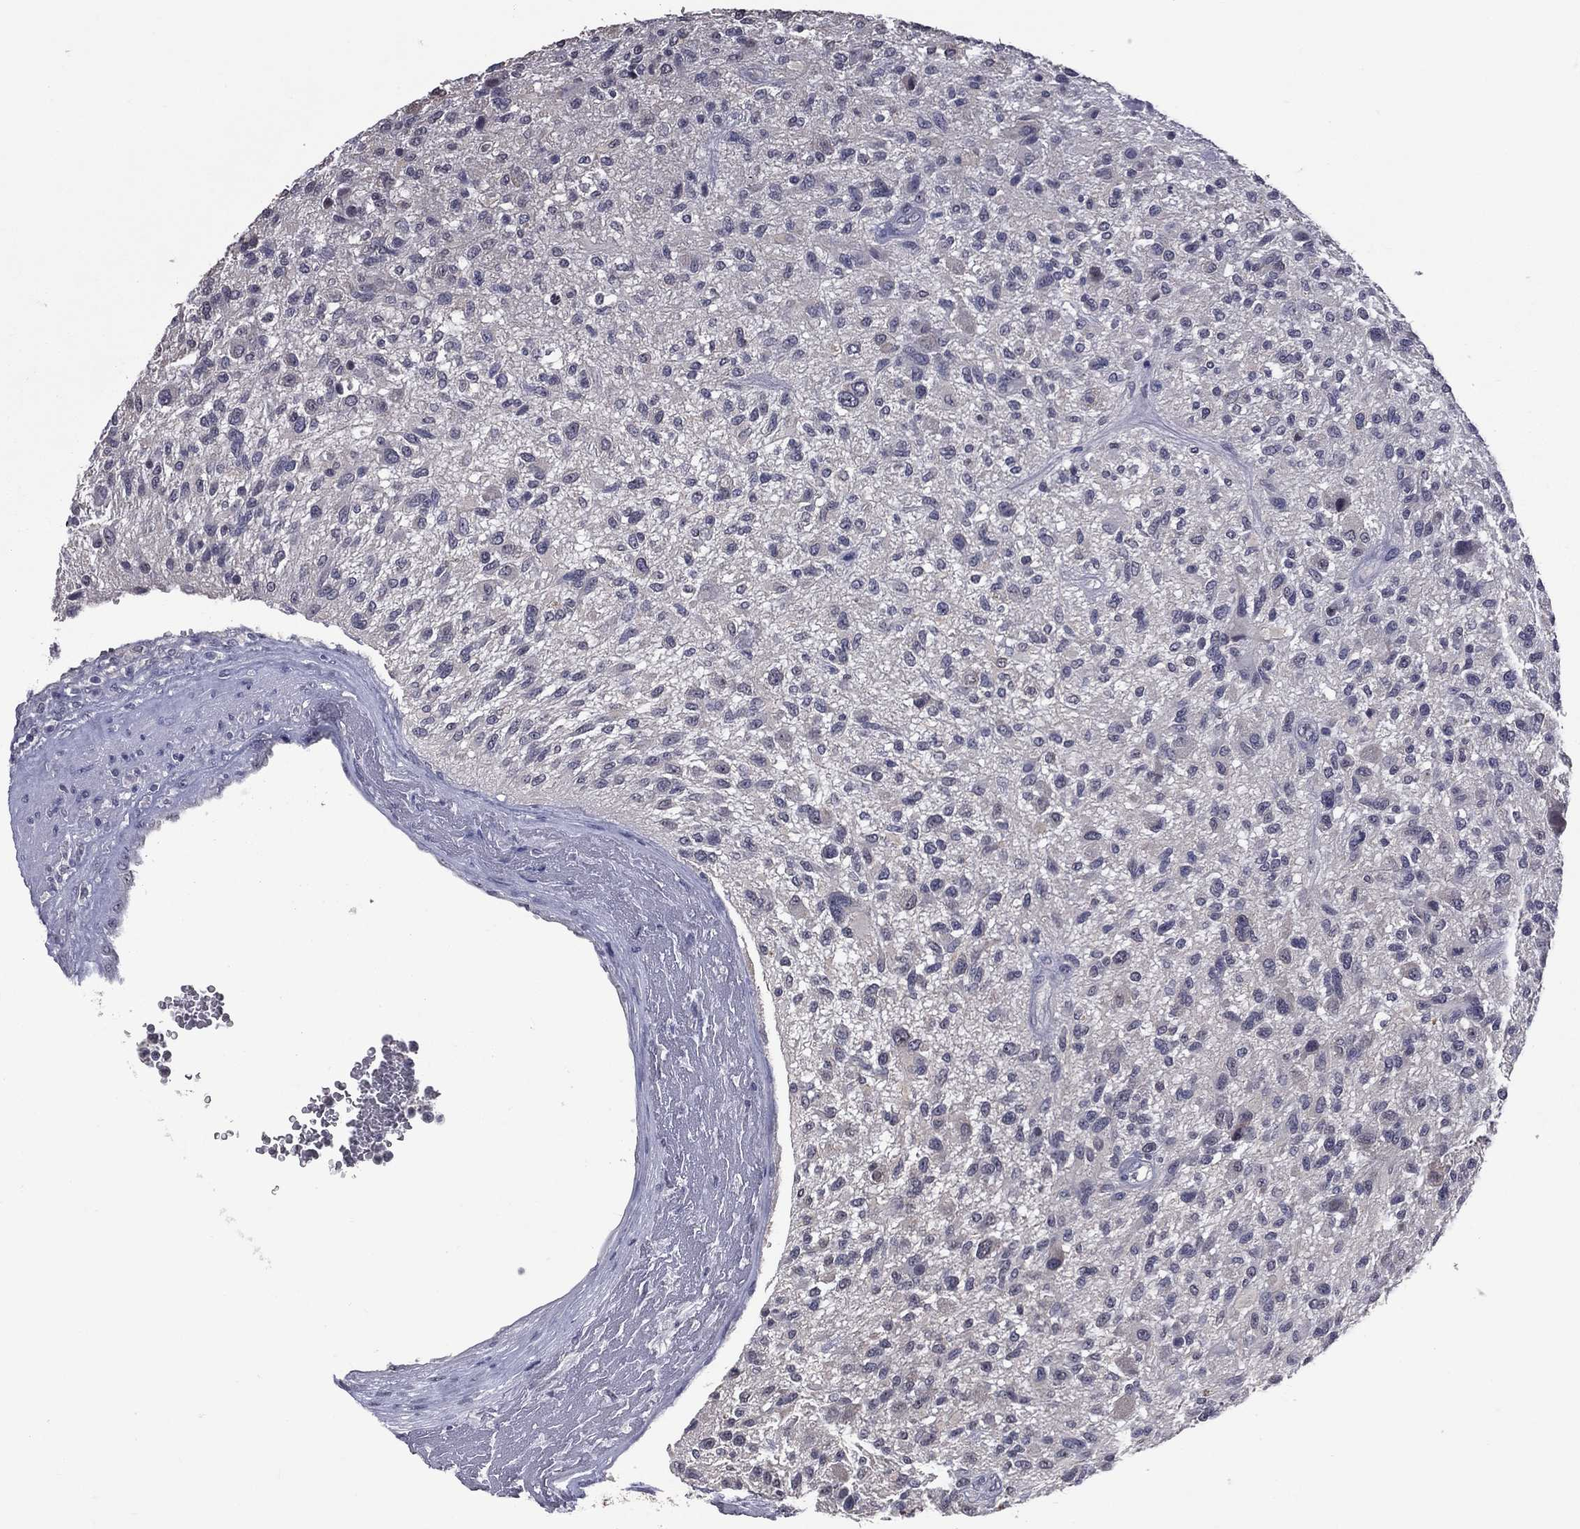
{"staining": {"intensity": "negative", "quantity": "none", "location": "none"}, "tissue": "glioma", "cell_type": "Tumor cells", "image_type": "cancer", "snomed": [{"axis": "morphology", "description": "Glioma, malignant, High grade"}, {"axis": "topography", "description": "Brain"}], "caption": "This is an IHC histopathology image of human glioma. There is no expression in tumor cells.", "gene": "DSG4", "patient": {"sex": "male", "age": 47}}